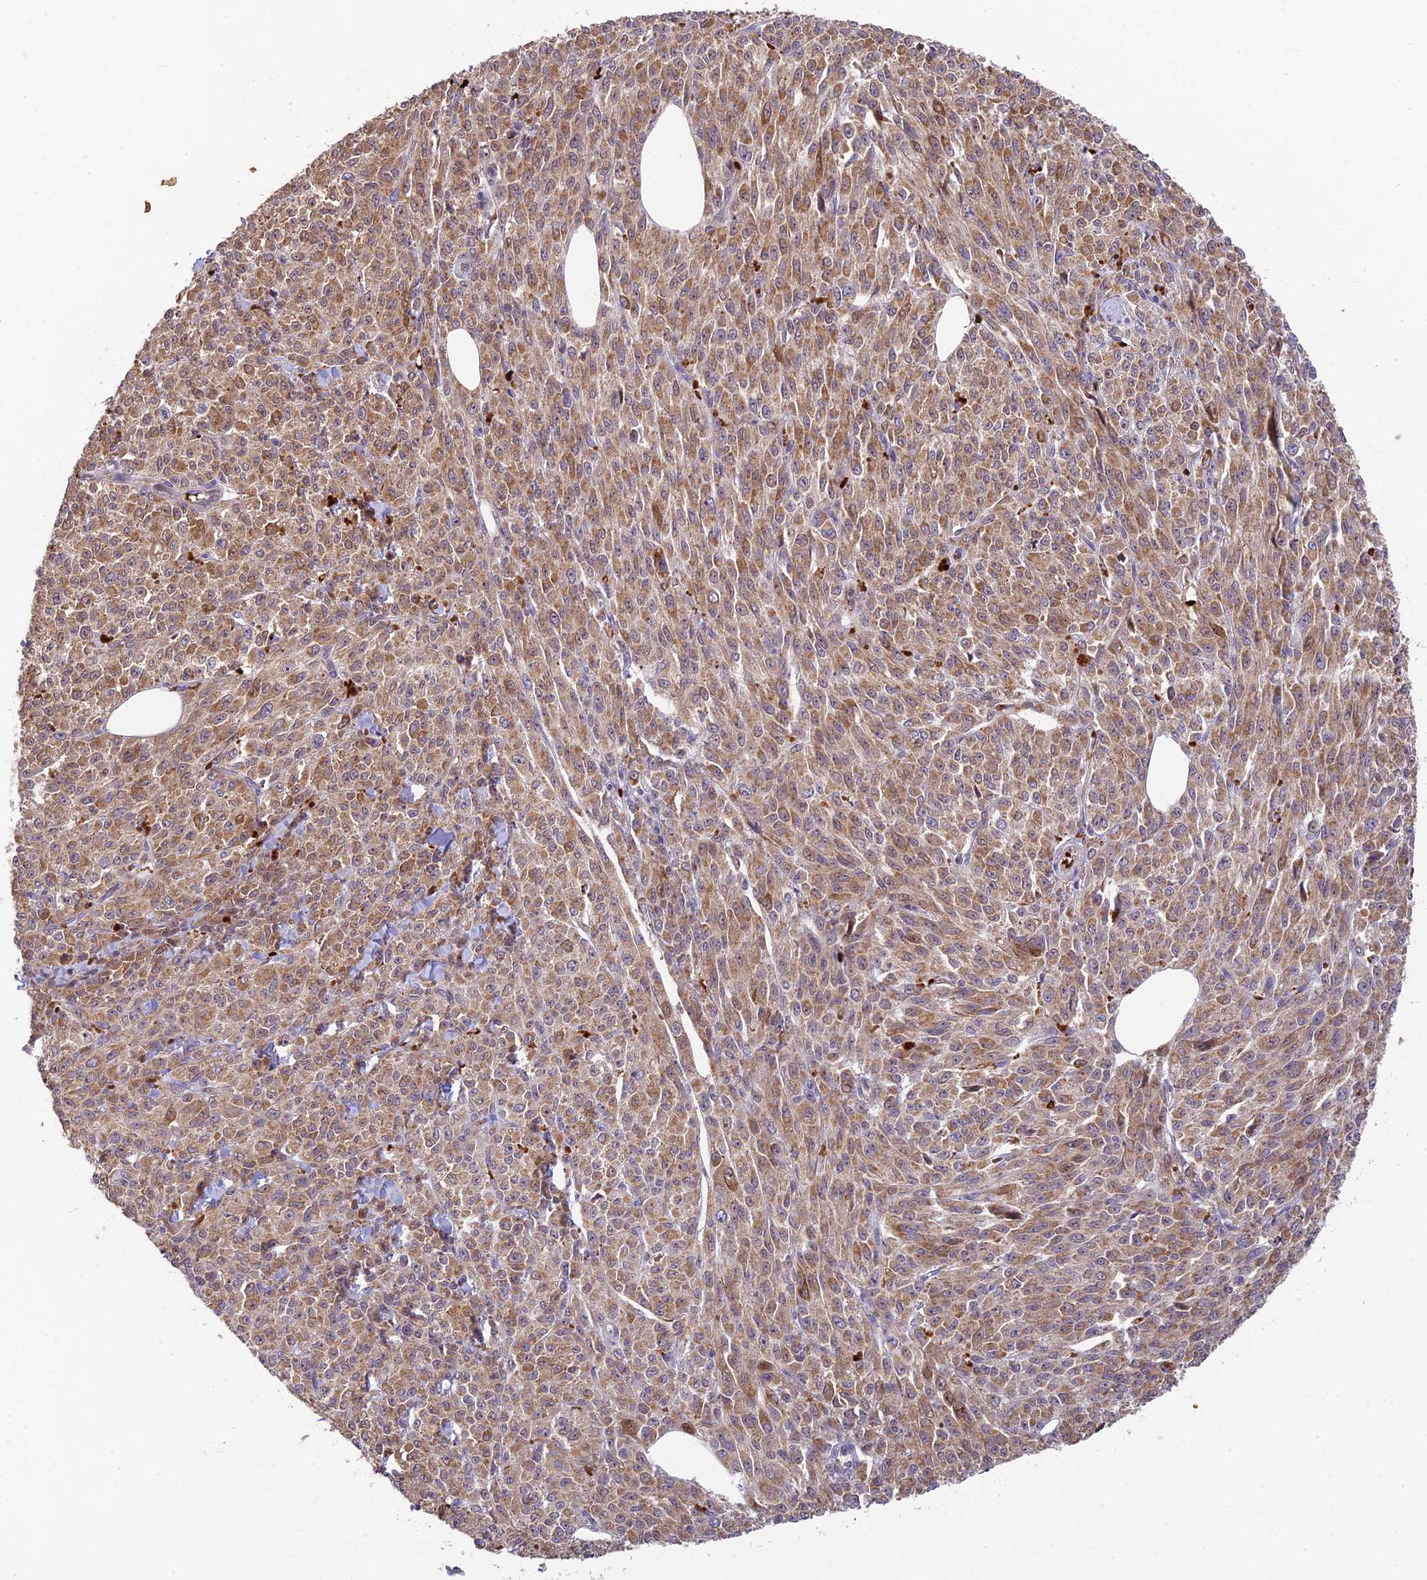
{"staining": {"intensity": "moderate", "quantity": ">75%", "location": "cytoplasmic/membranous"}, "tissue": "melanoma", "cell_type": "Tumor cells", "image_type": "cancer", "snomed": [{"axis": "morphology", "description": "Malignant melanoma, NOS"}, {"axis": "topography", "description": "Skin"}], "caption": "Protein expression analysis of malignant melanoma exhibits moderate cytoplasmic/membranous expression in approximately >75% of tumor cells. (DAB (3,3'-diaminobenzidine) = brown stain, brightfield microscopy at high magnification).", "gene": "UFSP2", "patient": {"sex": "female", "age": 52}}